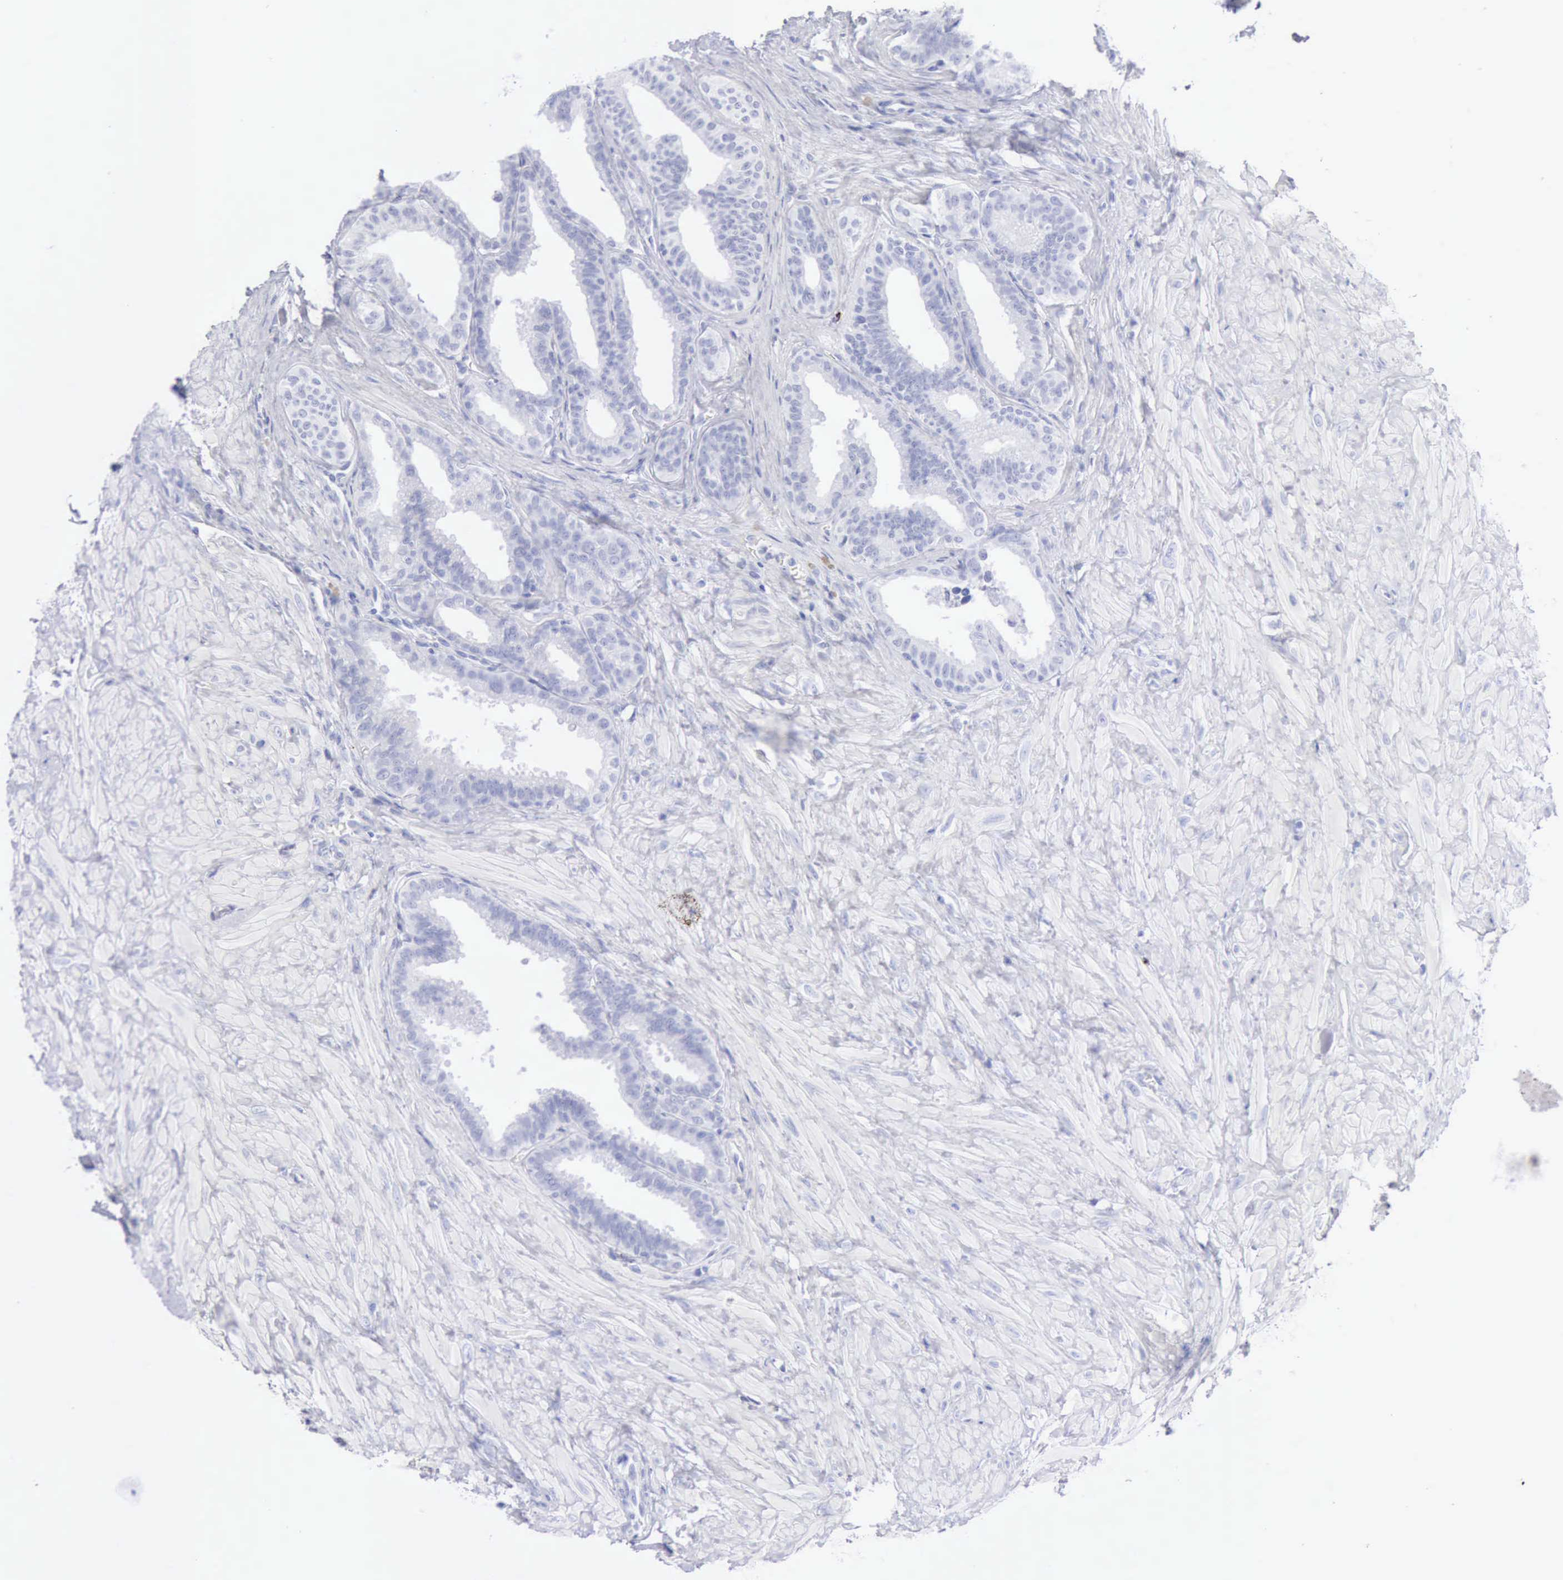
{"staining": {"intensity": "negative", "quantity": "none", "location": "none"}, "tissue": "seminal vesicle", "cell_type": "Glandular cells", "image_type": "normal", "snomed": [{"axis": "morphology", "description": "Normal tissue, NOS"}, {"axis": "topography", "description": "Seminal veicle"}], "caption": "The immunohistochemistry image has no significant staining in glandular cells of seminal vesicle.", "gene": "GZMB", "patient": {"sex": "male", "age": 26}}